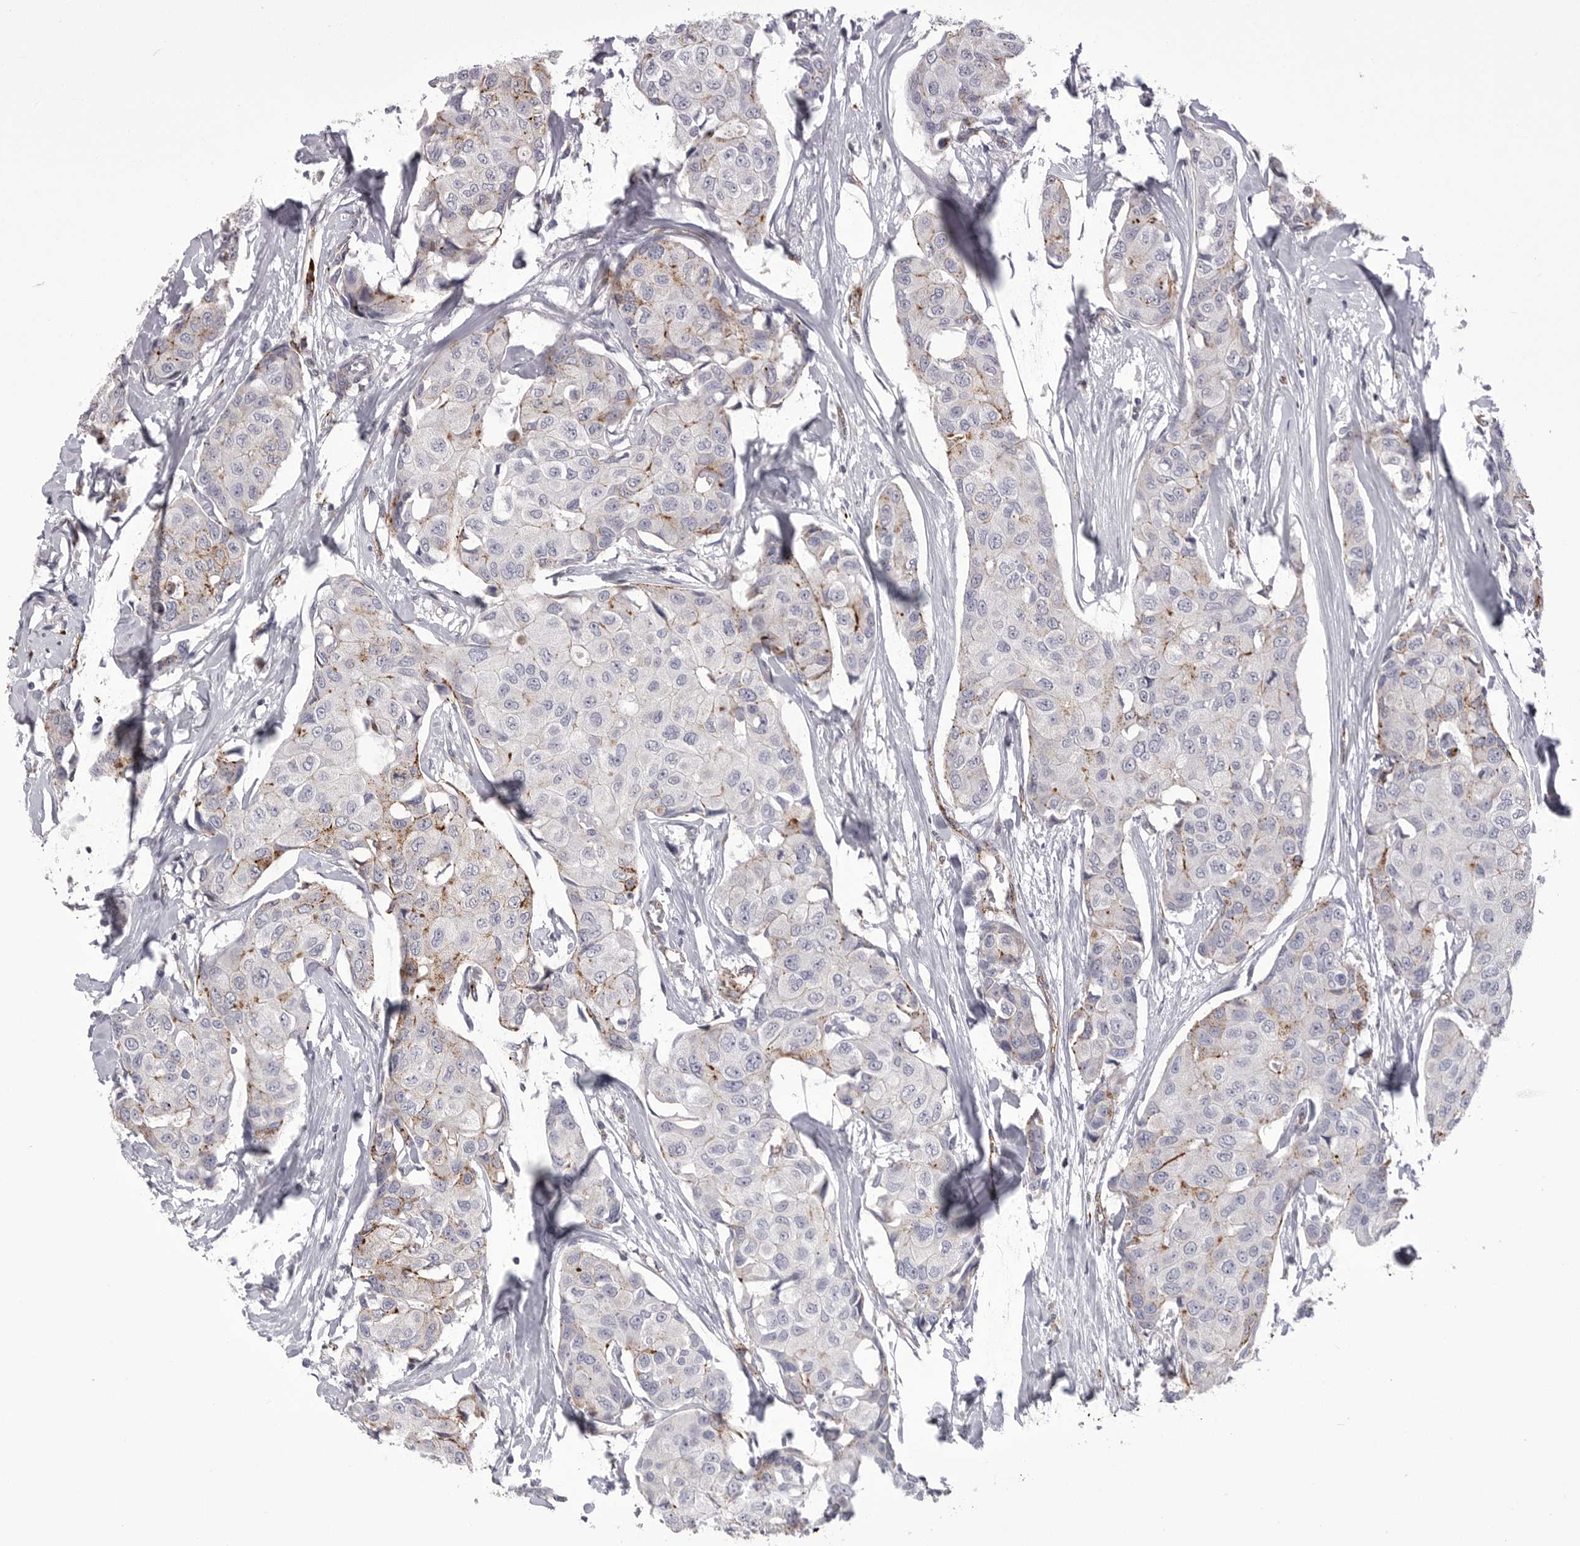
{"staining": {"intensity": "weak", "quantity": "<25%", "location": "cytoplasmic/membranous"}, "tissue": "breast cancer", "cell_type": "Tumor cells", "image_type": "cancer", "snomed": [{"axis": "morphology", "description": "Duct carcinoma"}, {"axis": "topography", "description": "Breast"}], "caption": "High power microscopy micrograph of an IHC photomicrograph of breast cancer (infiltrating ductal carcinoma), revealing no significant positivity in tumor cells.", "gene": "PSPN", "patient": {"sex": "female", "age": 80}}